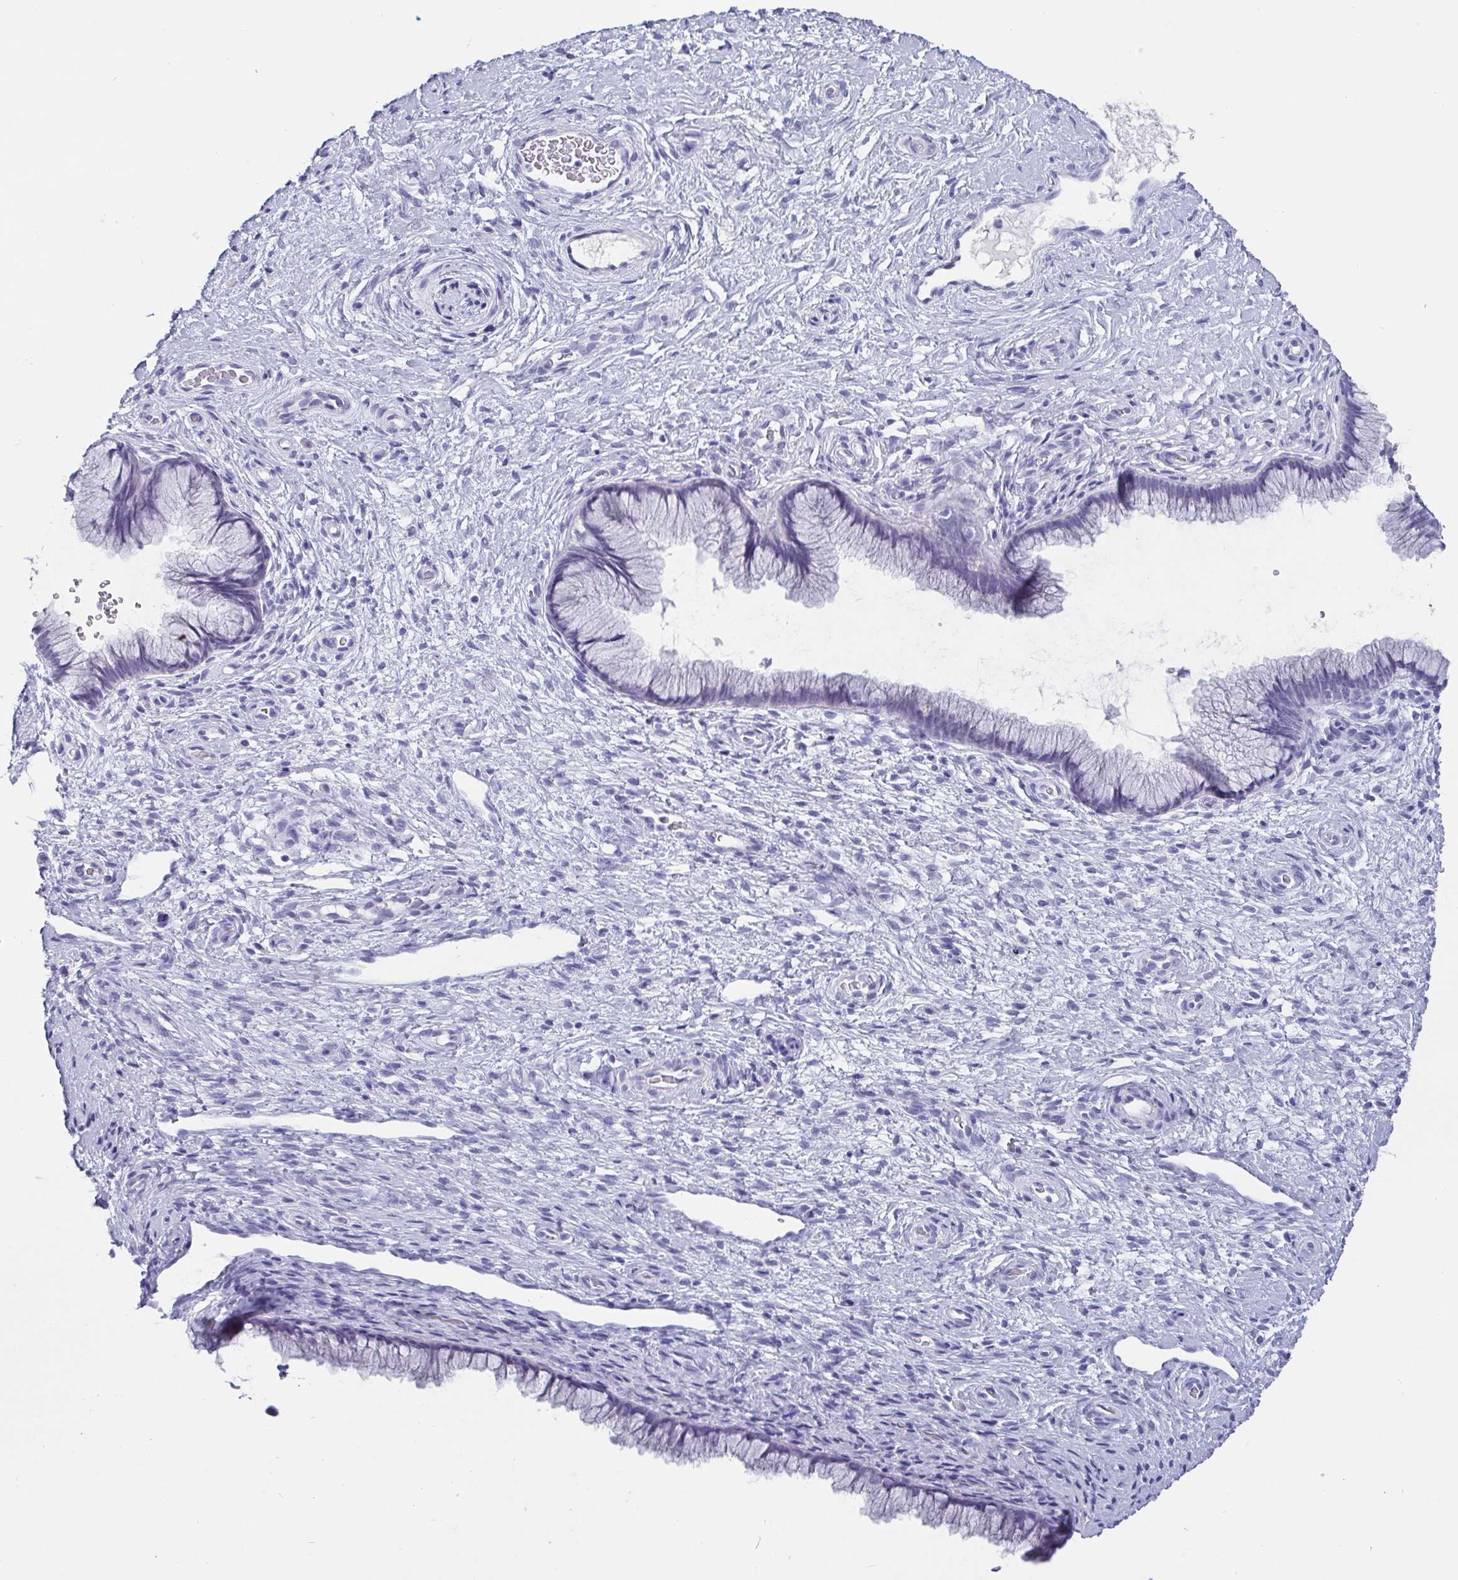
{"staining": {"intensity": "negative", "quantity": "none", "location": "none"}, "tissue": "cervix", "cell_type": "Glandular cells", "image_type": "normal", "snomed": [{"axis": "morphology", "description": "Normal tissue, NOS"}, {"axis": "topography", "description": "Cervix"}], "caption": "An image of human cervix is negative for staining in glandular cells. (DAB immunohistochemistry visualized using brightfield microscopy, high magnification).", "gene": "SCGN", "patient": {"sex": "female", "age": 34}}